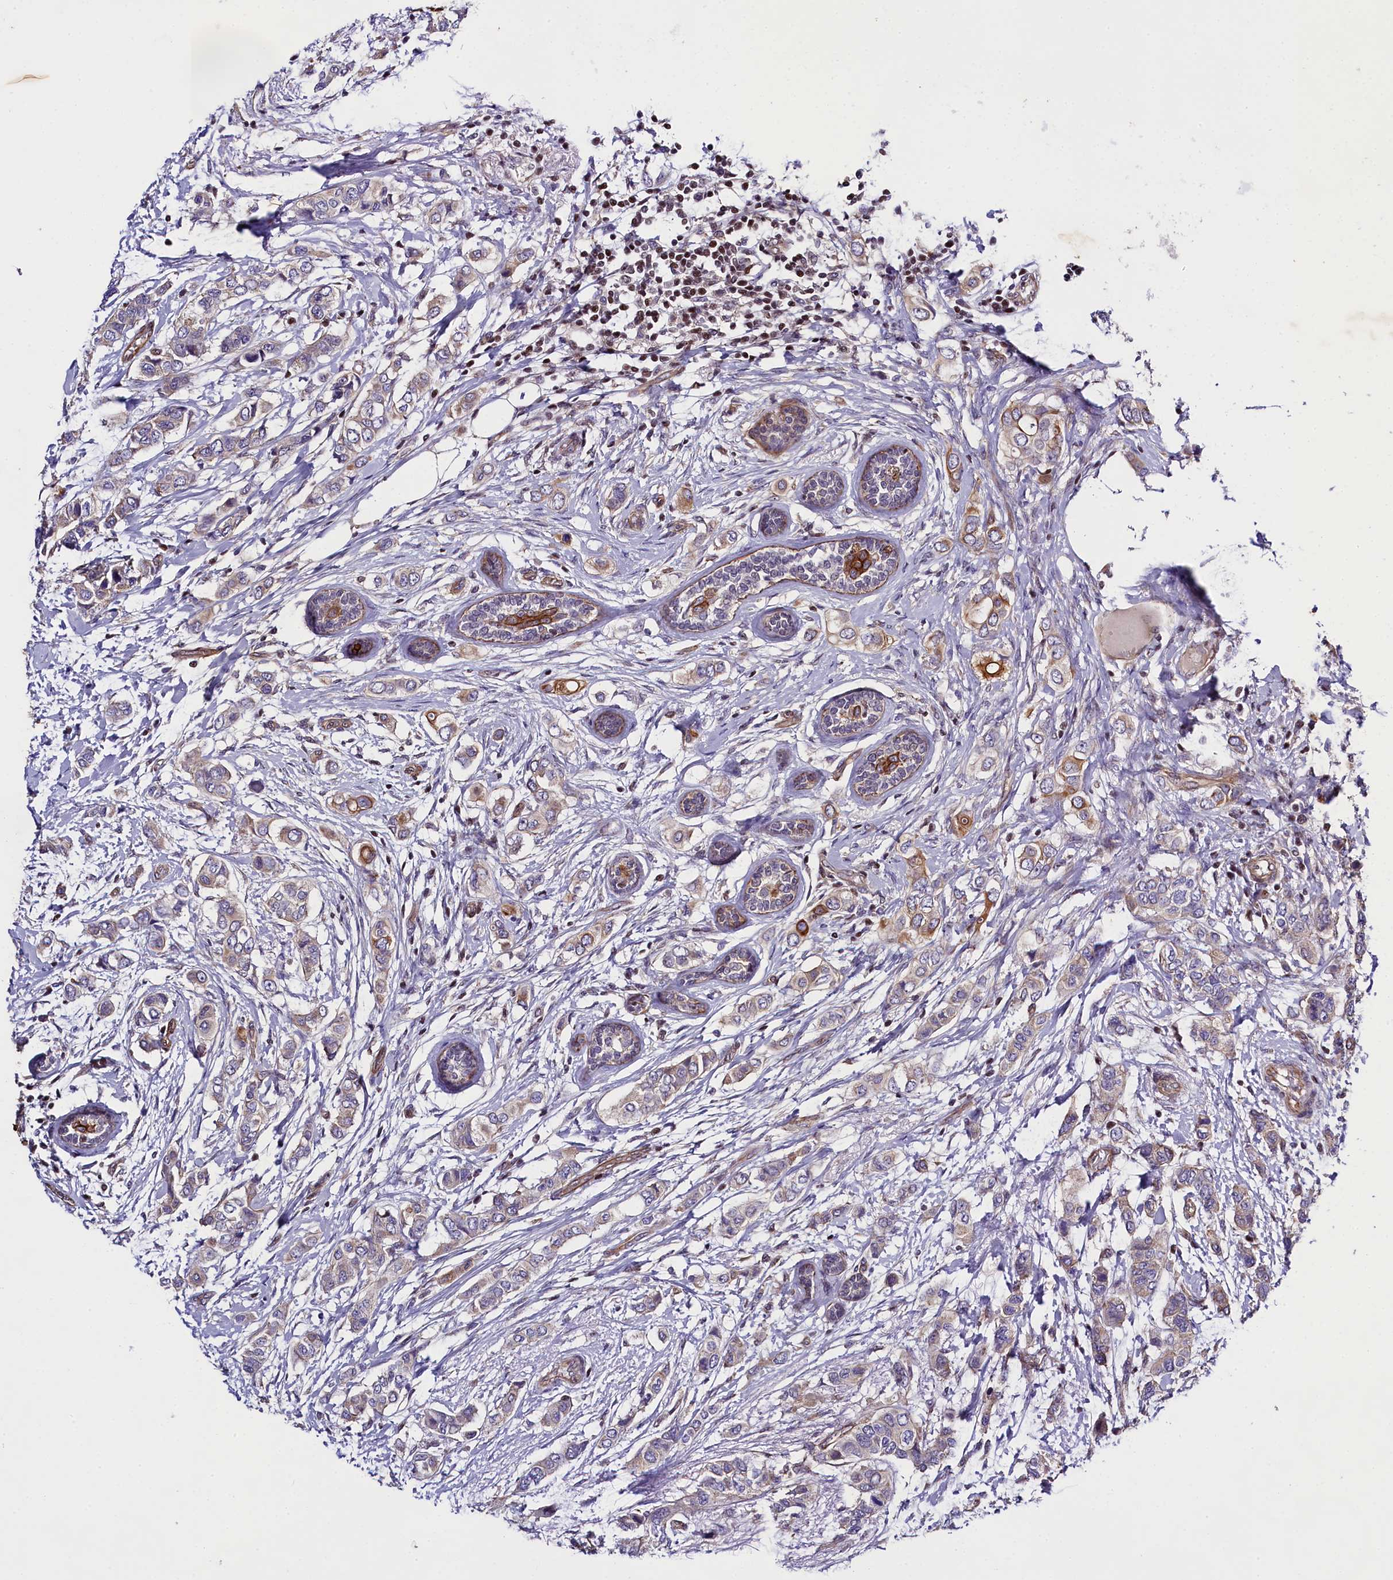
{"staining": {"intensity": "moderate", "quantity": "<25%", "location": "cytoplasmic/membranous"}, "tissue": "breast cancer", "cell_type": "Tumor cells", "image_type": "cancer", "snomed": [{"axis": "morphology", "description": "Lobular carcinoma"}, {"axis": "topography", "description": "Breast"}], "caption": "A low amount of moderate cytoplasmic/membranous positivity is identified in approximately <25% of tumor cells in breast lobular carcinoma tissue.", "gene": "SP4", "patient": {"sex": "female", "age": 51}}